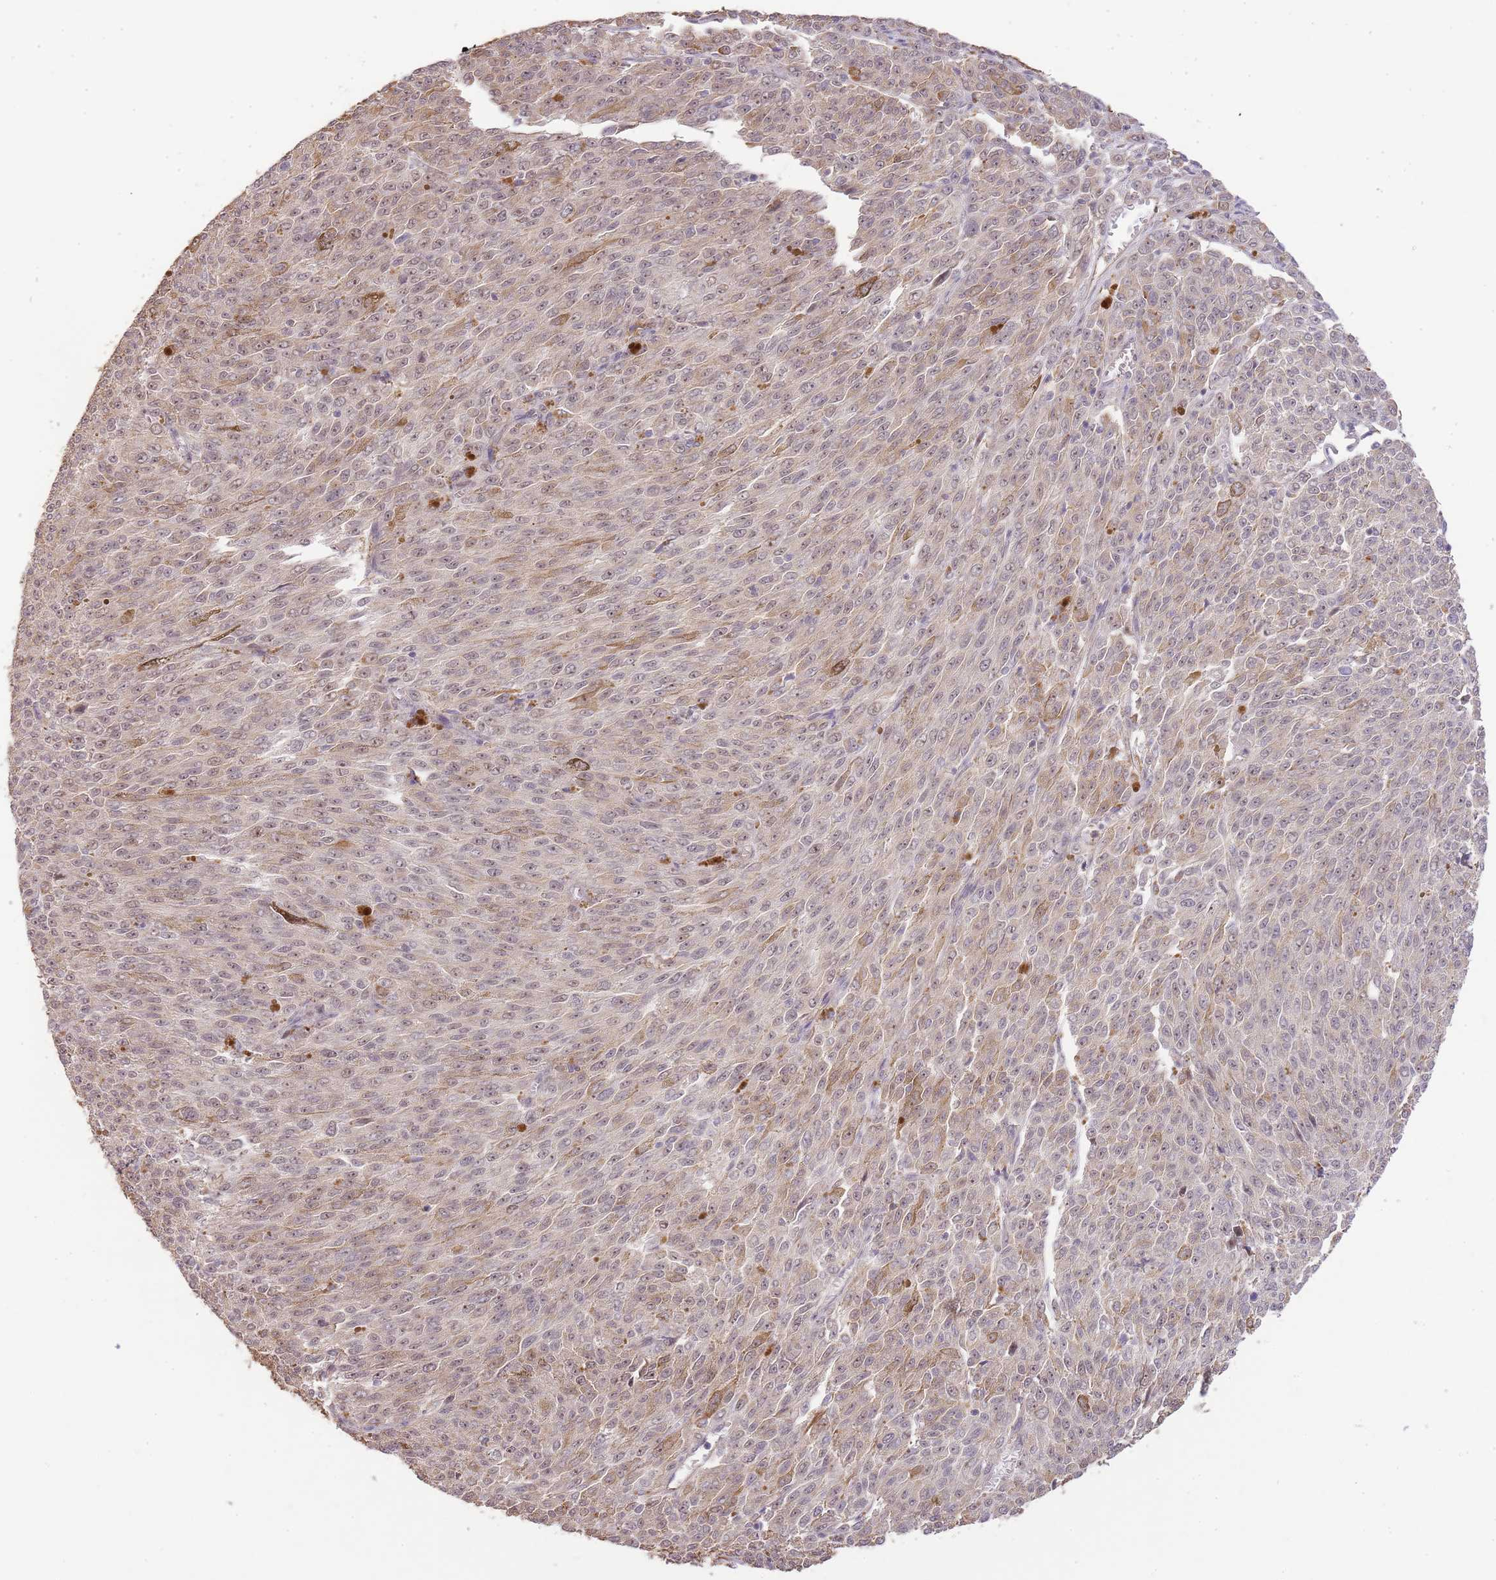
{"staining": {"intensity": "weak", "quantity": "25%-75%", "location": "cytoplasmic/membranous,nuclear"}, "tissue": "melanoma", "cell_type": "Tumor cells", "image_type": "cancer", "snomed": [{"axis": "morphology", "description": "Malignant melanoma, NOS"}, {"axis": "topography", "description": "Skin"}], "caption": "Malignant melanoma was stained to show a protein in brown. There is low levels of weak cytoplasmic/membranous and nuclear expression in about 25%-75% of tumor cells. (Stains: DAB (3,3'-diaminobenzidine) in brown, nuclei in blue, Microscopy: brightfield microscopy at high magnification).", "gene": "SURF2", "patient": {"sex": "female", "age": 52}}